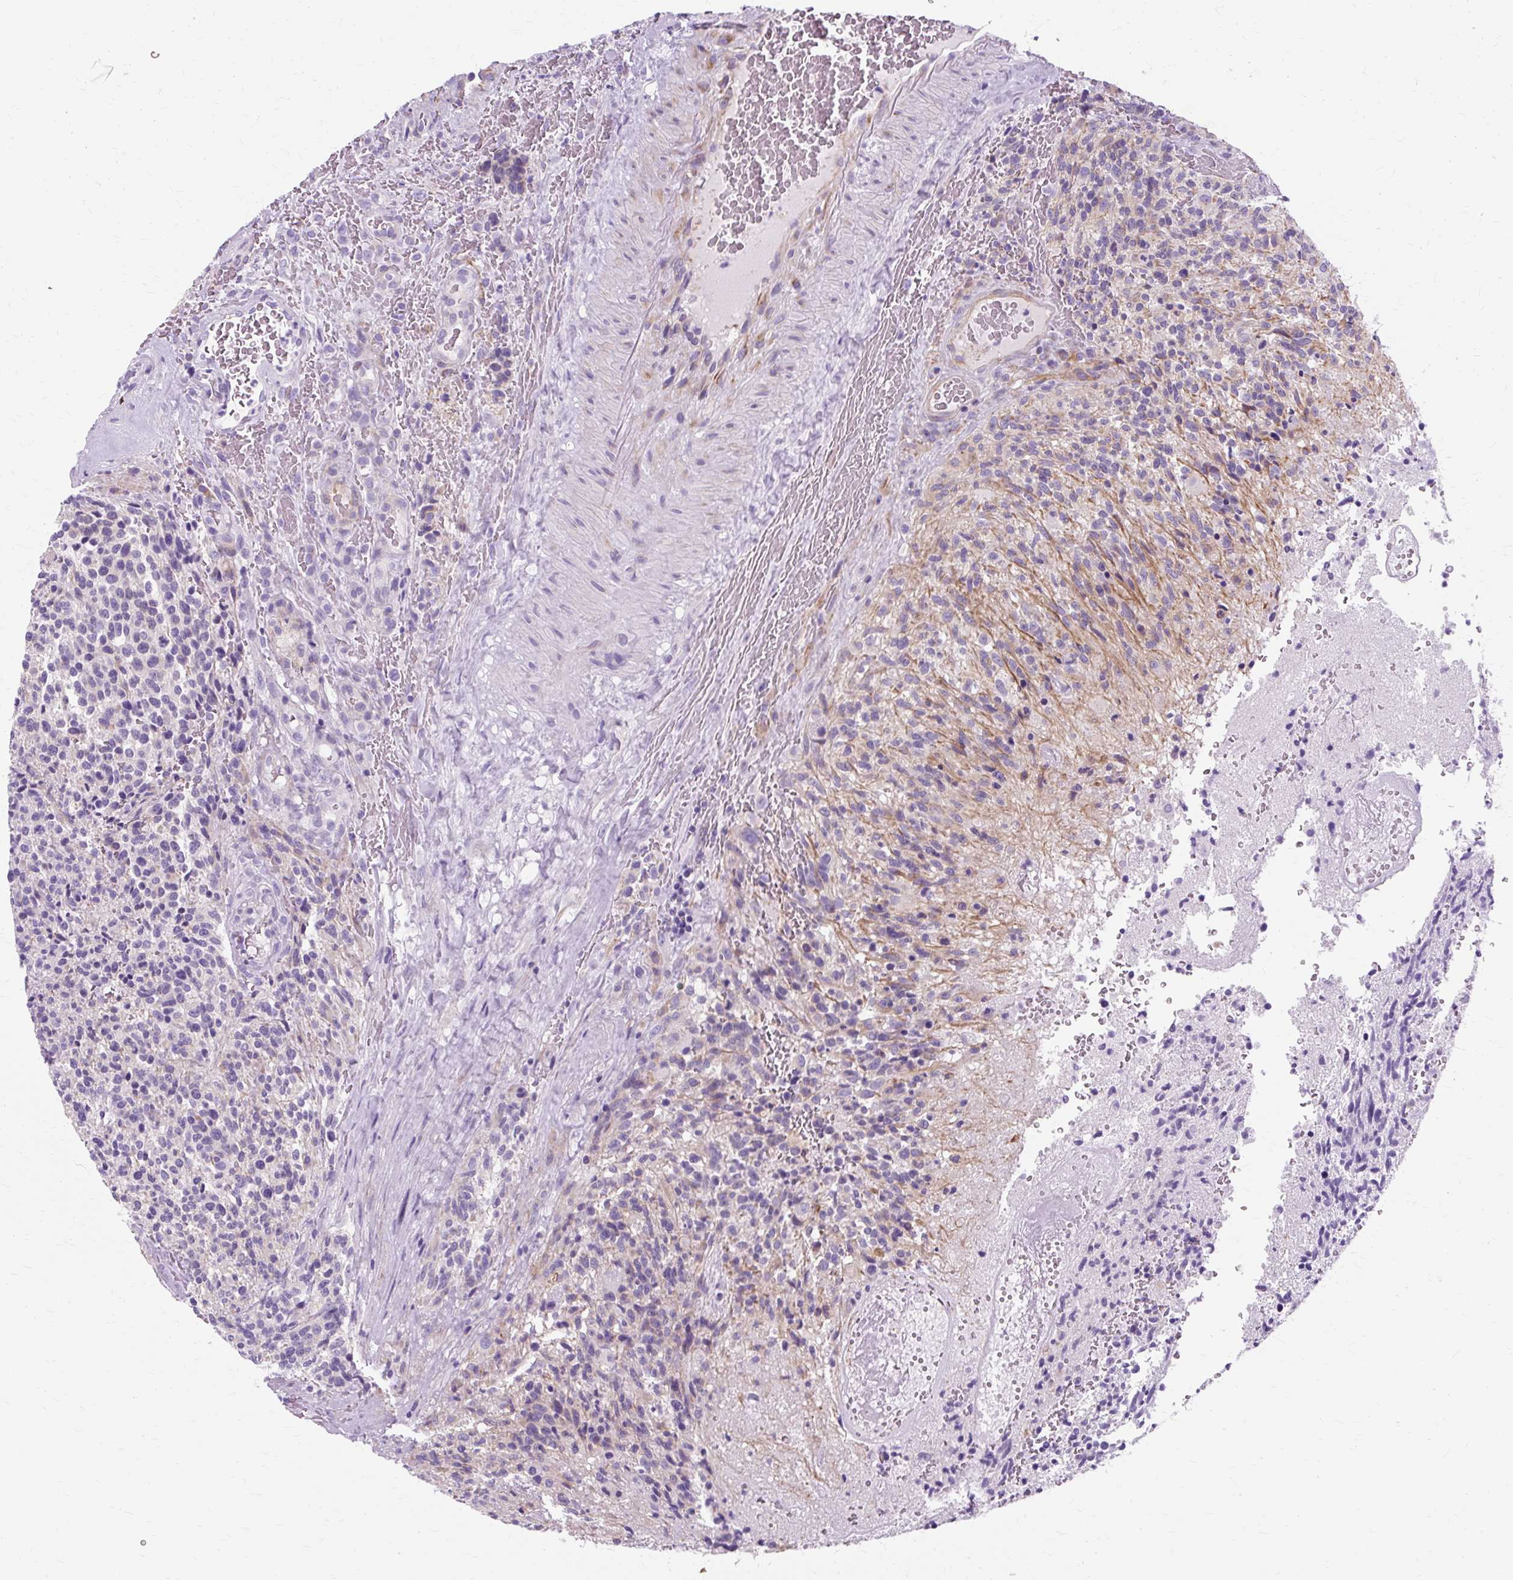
{"staining": {"intensity": "negative", "quantity": "none", "location": "none"}, "tissue": "glioma", "cell_type": "Tumor cells", "image_type": "cancer", "snomed": [{"axis": "morphology", "description": "Glioma, malignant, High grade"}, {"axis": "topography", "description": "Brain"}], "caption": "Malignant glioma (high-grade) was stained to show a protein in brown. There is no significant expression in tumor cells. (Brightfield microscopy of DAB immunohistochemistry at high magnification).", "gene": "TMEM89", "patient": {"sex": "male", "age": 36}}